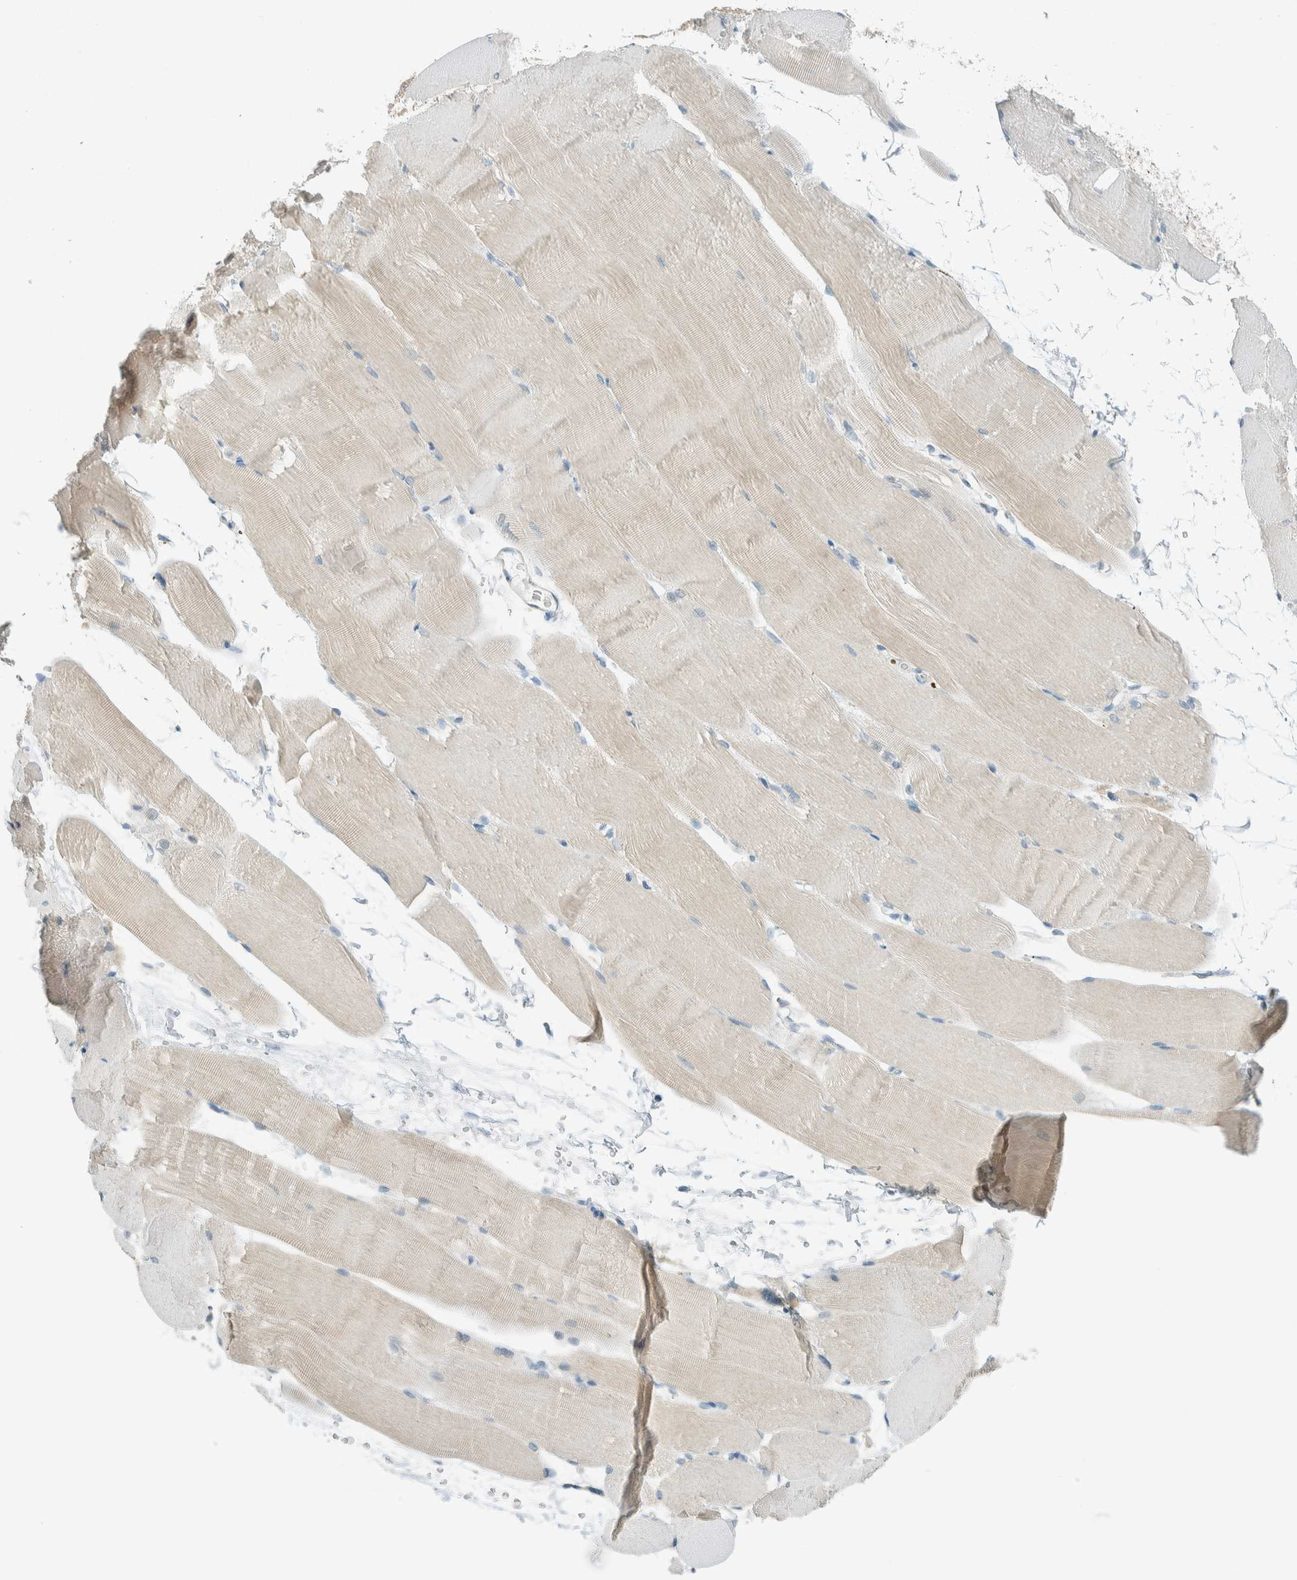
{"staining": {"intensity": "weak", "quantity": "<25%", "location": "cytoplasmic/membranous"}, "tissue": "skeletal muscle", "cell_type": "Myocytes", "image_type": "normal", "snomed": [{"axis": "morphology", "description": "Normal tissue, NOS"}, {"axis": "topography", "description": "Skeletal muscle"}, {"axis": "topography", "description": "Parathyroid gland"}], "caption": "The micrograph exhibits no staining of myocytes in normal skeletal muscle. (Brightfield microscopy of DAB (3,3'-diaminobenzidine) IHC at high magnification).", "gene": "AARSD1", "patient": {"sex": "female", "age": 37}}